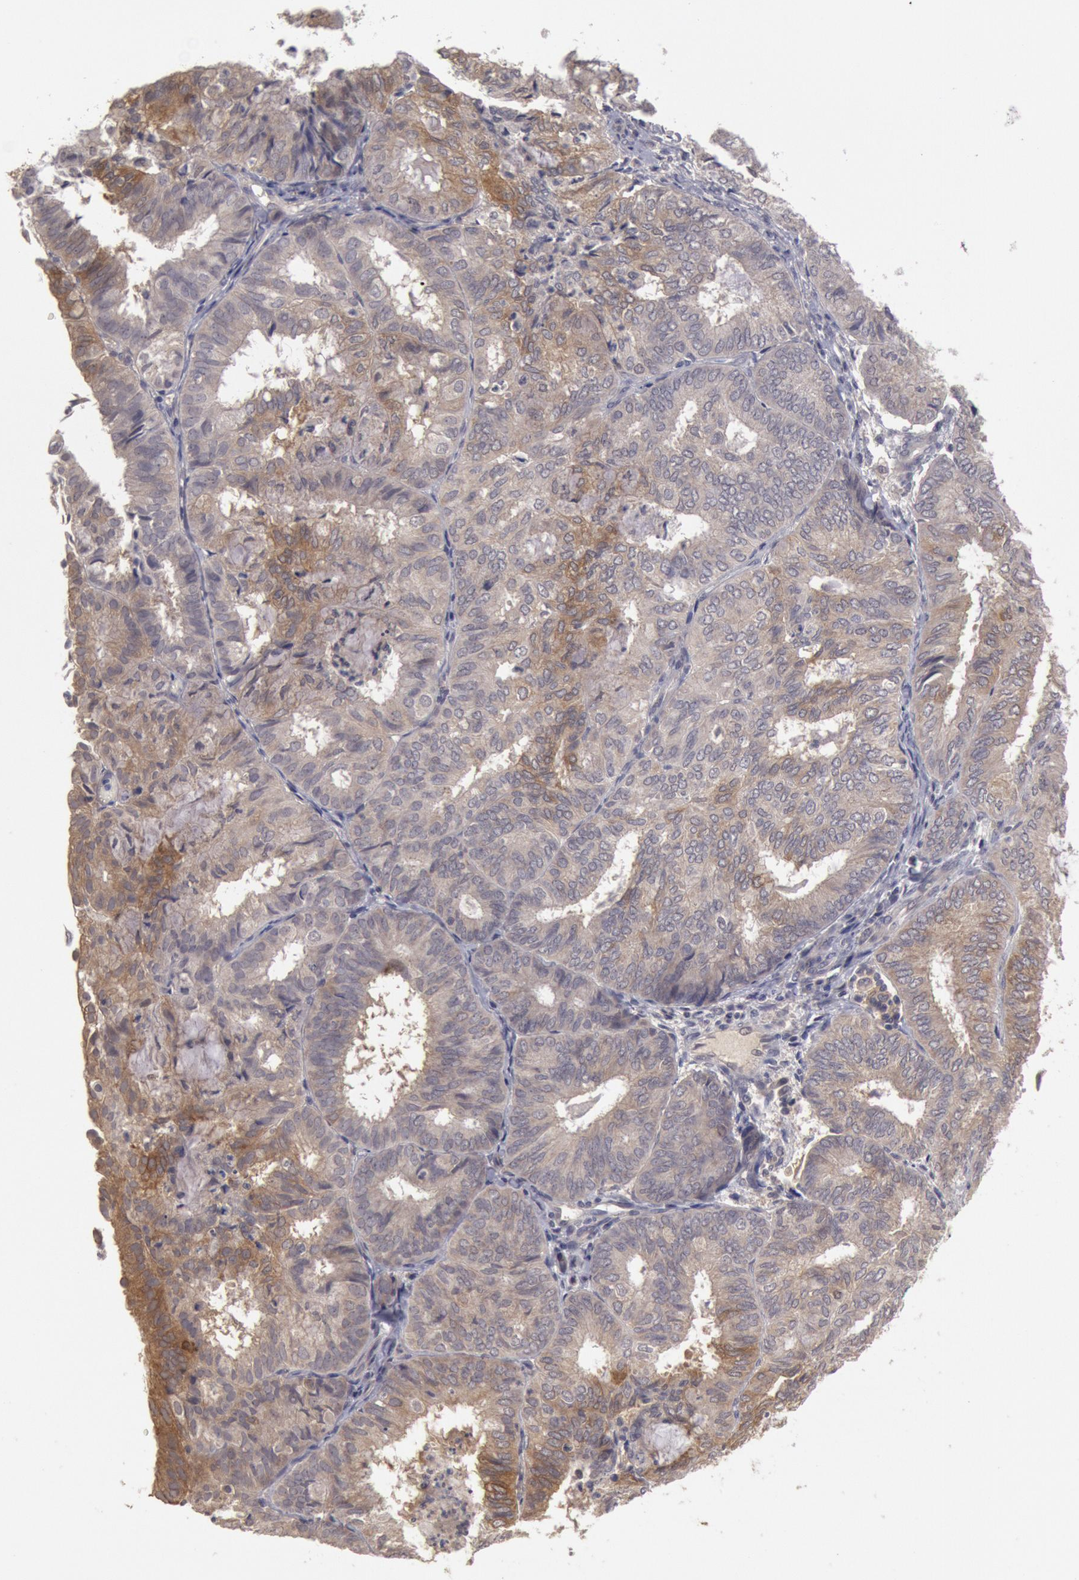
{"staining": {"intensity": "weak", "quantity": ">75%", "location": "cytoplasmic/membranous"}, "tissue": "endometrial cancer", "cell_type": "Tumor cells", "image_type": "cancer", "snomed": [{"axis": "morphology", "description": "Adenocarcinoma, NOS"}, {"axis": "topography", "description": "Endometrium"}], "caption": "A low amount of weak cytoplasmic/membranous staining is seen in about >75% of tumor cells in endometrial cancer (adenocarcinoma) tissue.", "gene": "ZFP36L1", "patient": {"sex": "female", "age": 59}}